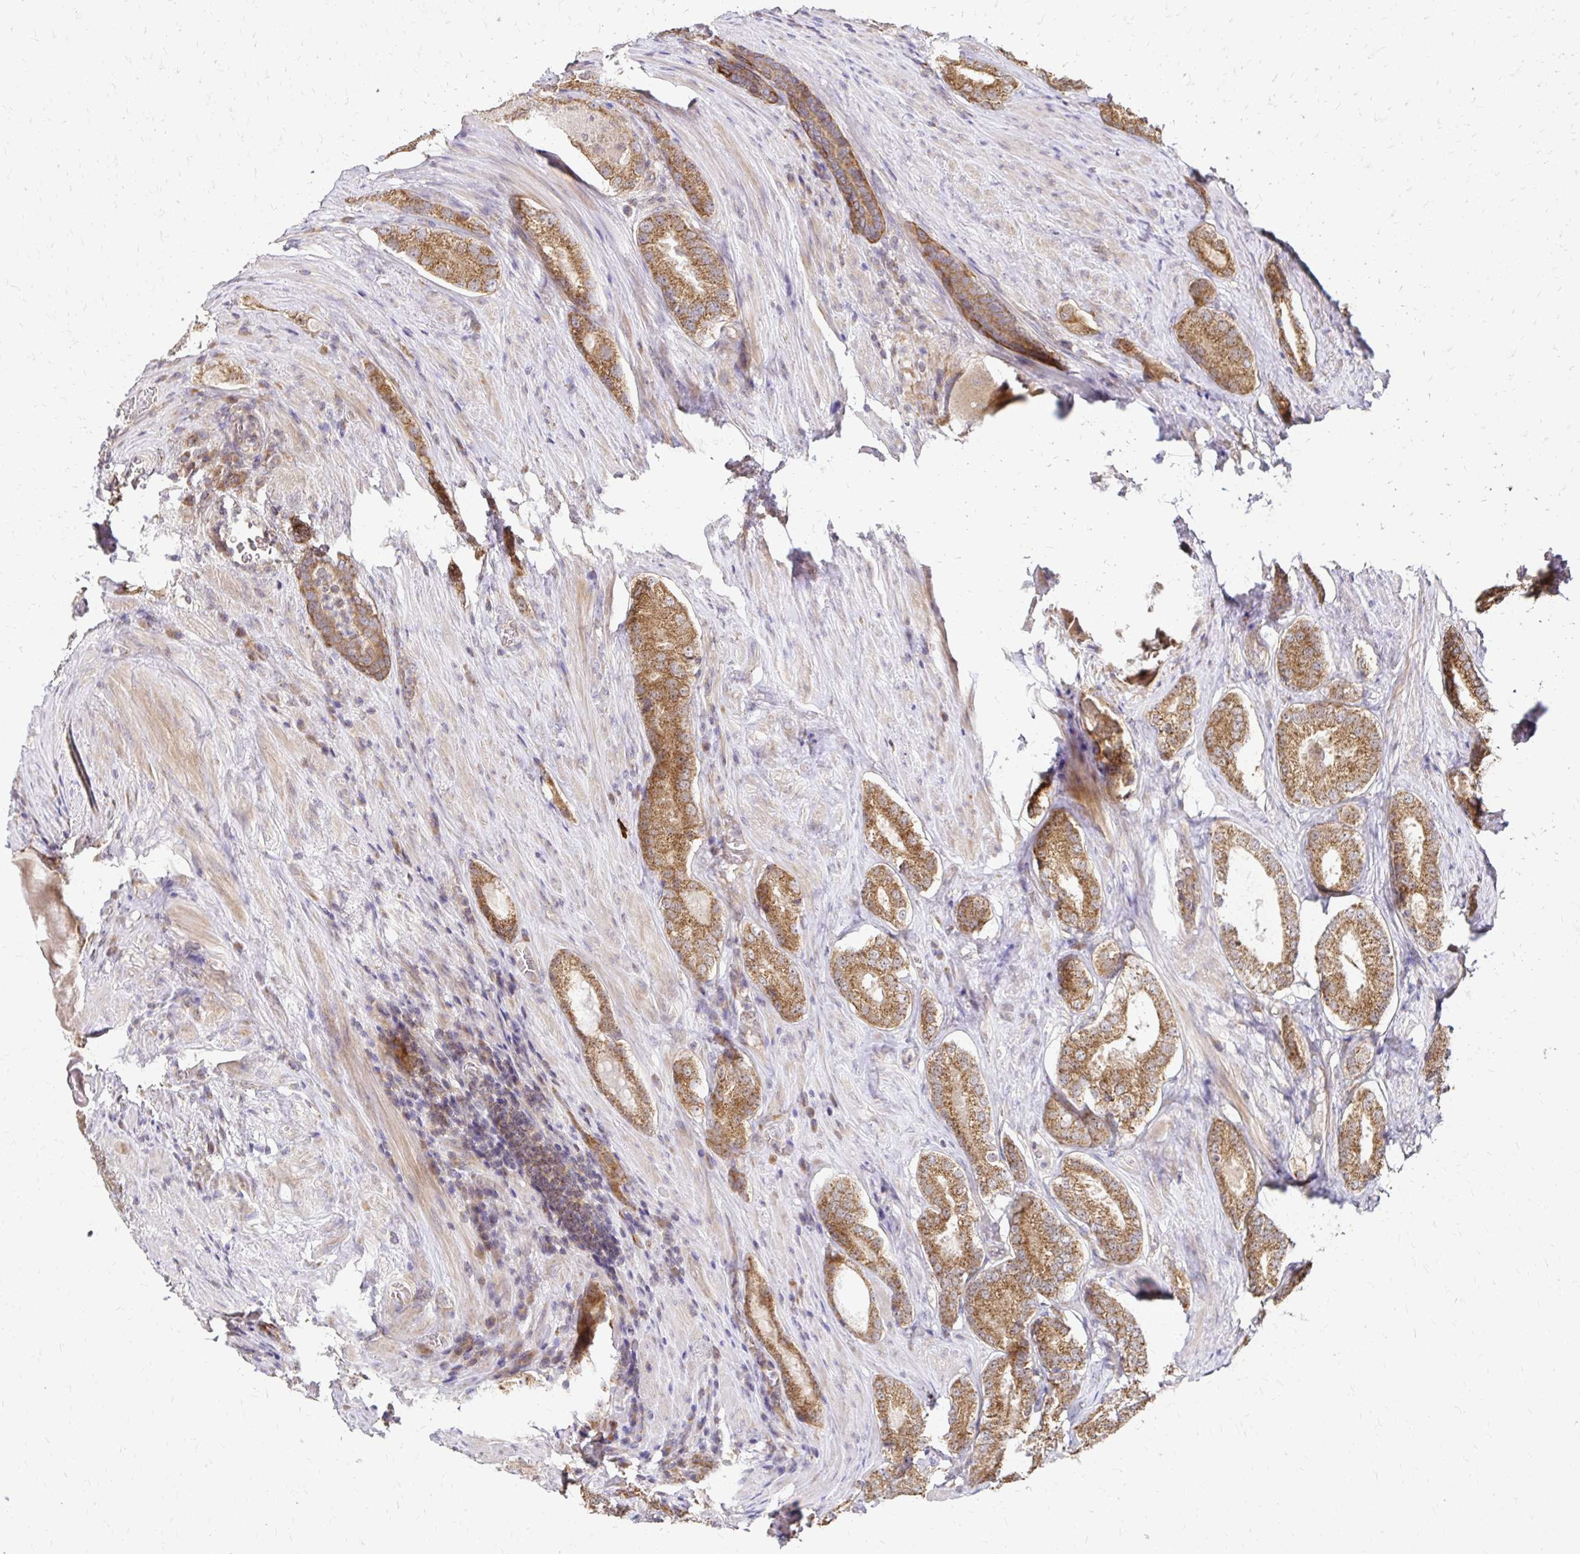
{"staining": {"intensity": "moderate", "quantity": ">75%", "location": "cytoplasmic/membranous"}, "tissue": "prostate cancer", "cell_type": "Tumor cells", "image_type": "cancer", "snomed": [{"axis": "morphology", "description": "Adenocarcinoma, NOS"}, {"axis": "morphology", "description": "Adenocarcinoma, Low grade"}, {"axis": "topography", "description": "Prostate"}], "caption": "An immunohistochemistry micrograph of neoplastic tissue is shown. Protein staining in brown shows moderate cytoplasmic/membranous positivity in adenocarcinoma (prostate) within tumor cells.", "gene": "ZW10", "patient": {"sex": "male", "age": 68}}